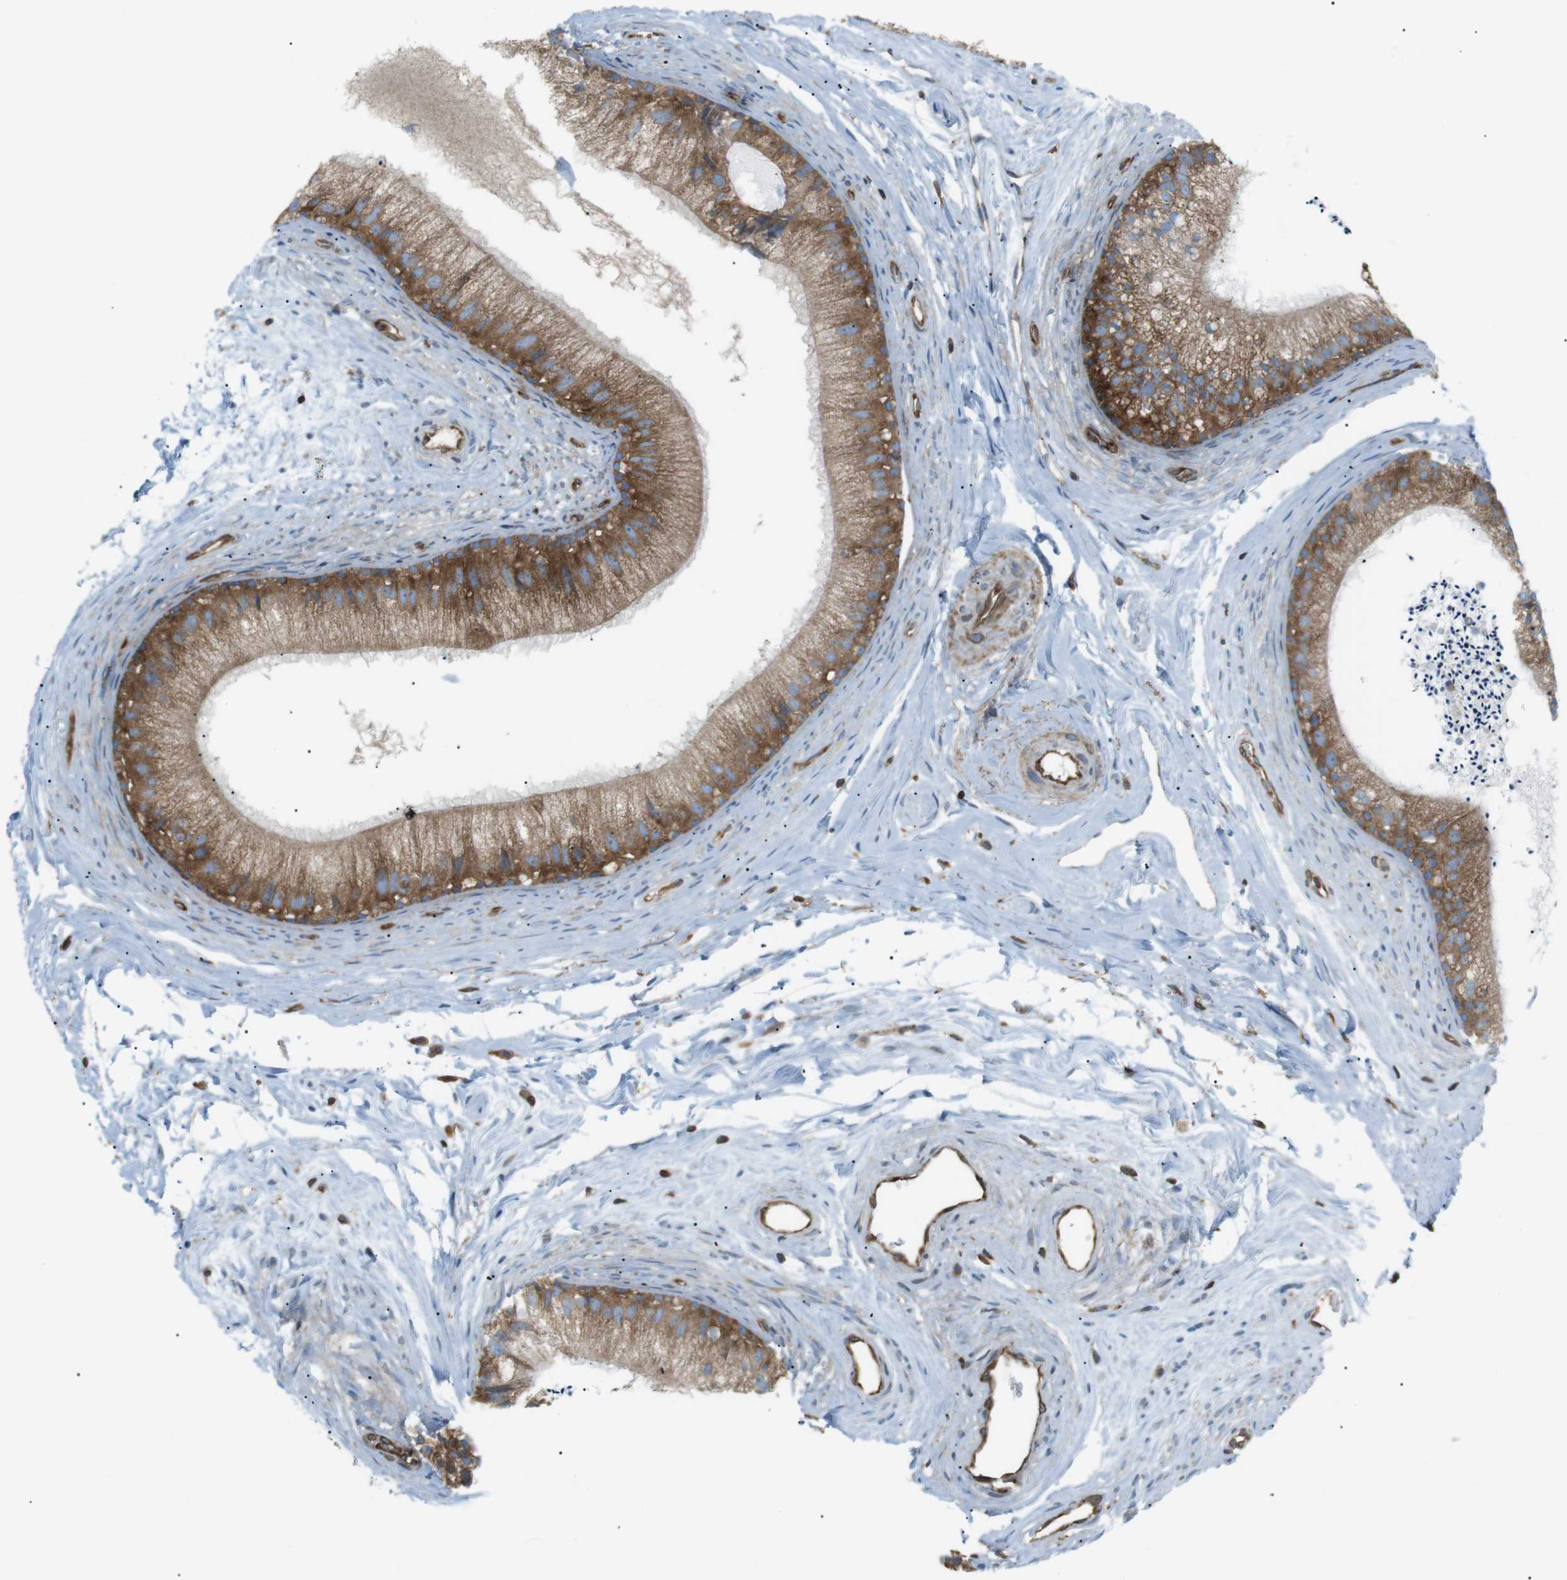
{"staining": {"intensity": "moderate", "quantity": "25%-75%", "location": "cytoplasmic/membranous"}, "tissue": "epididymis", "cell_type": "Glandular cells", "image_type": "normal", "snomed": [{"axis": "morphology", "description": "Normal tissue, NOS"}, {"axis": "topography", "description": "Epididymis"}], "caption": "Protein staining exhibits moderate cytoplasmic/membranous expression in approximately 25%-75% of glandular cells in unremarkable epididymis.", "gene": "FLII", "patient": {"sex": "male", "age": 56}}